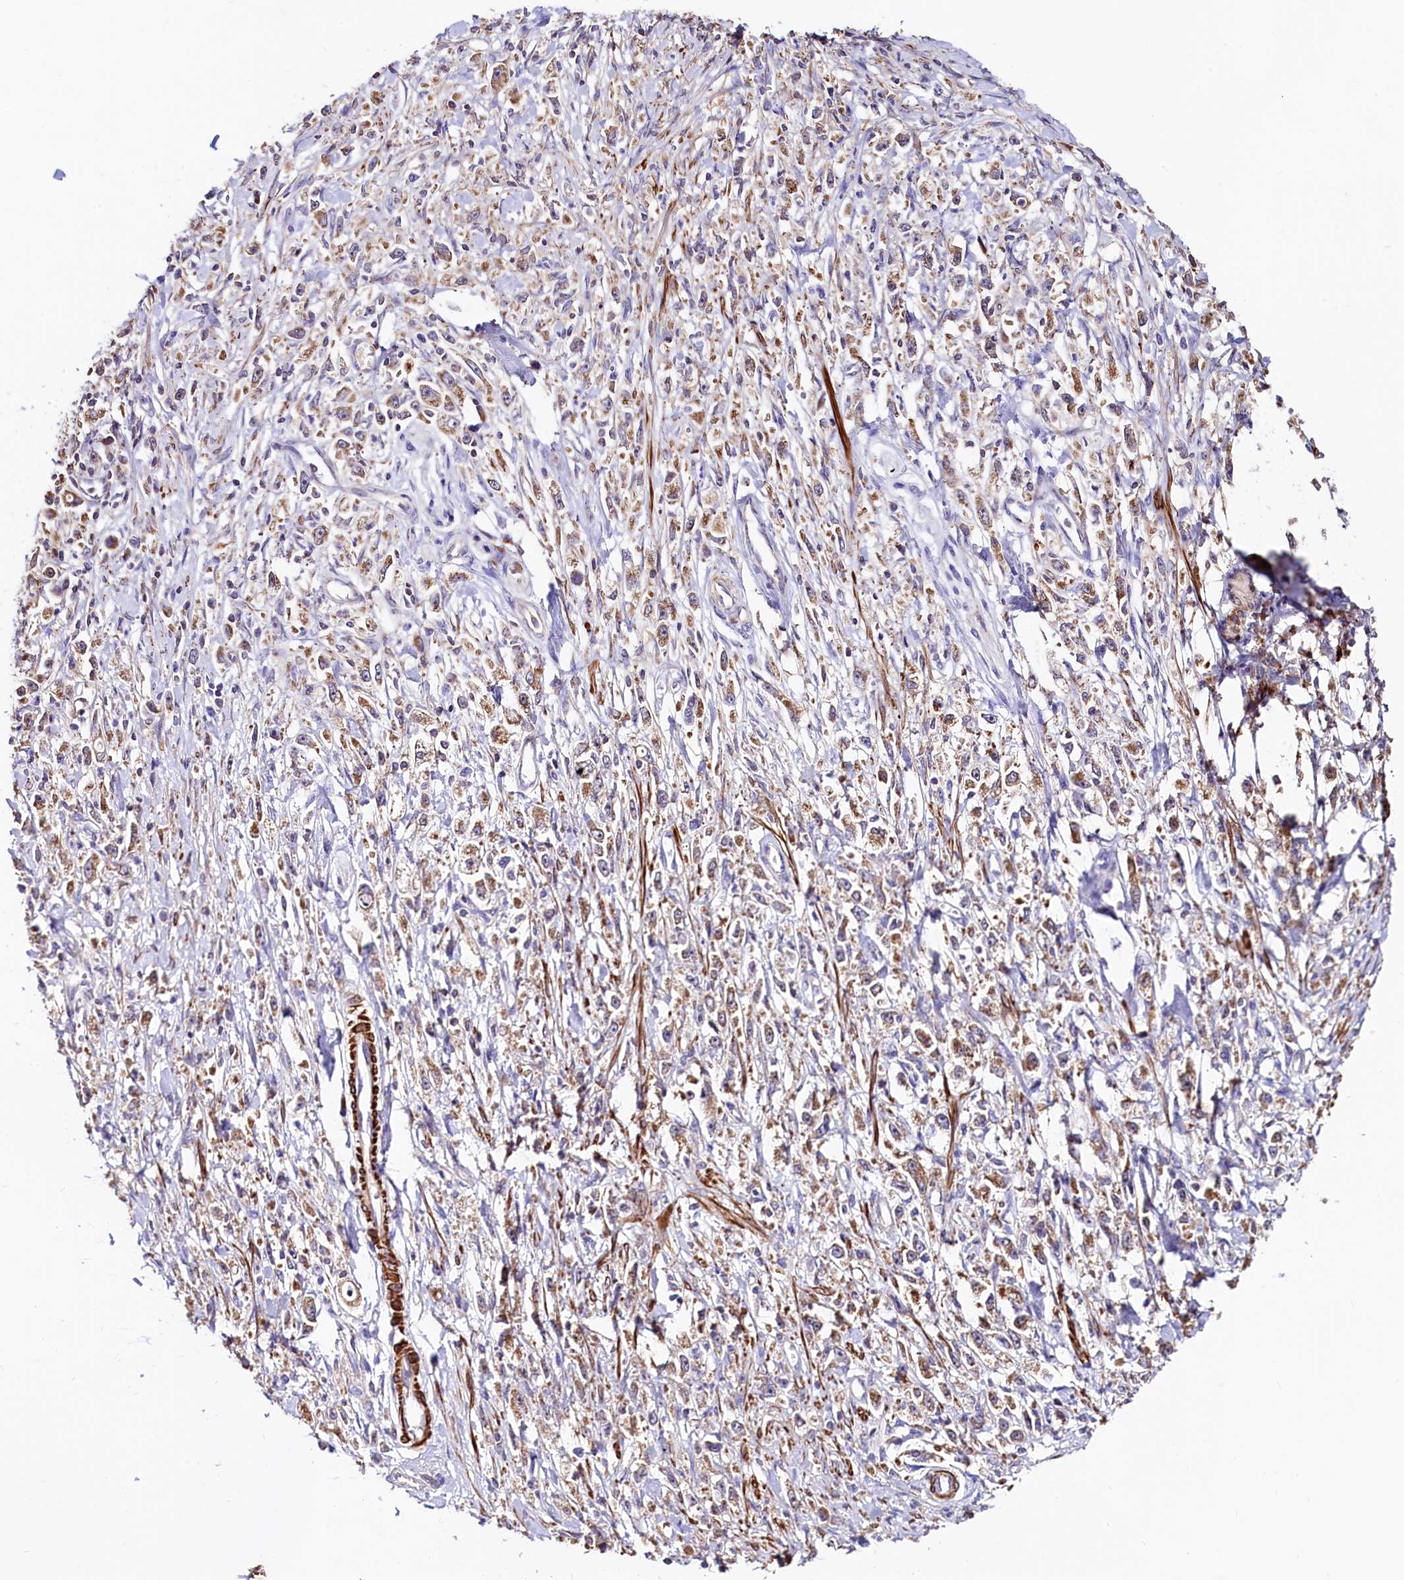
{"staining": {"intensity": "moderate", "quantity": ">75%", "location": "cytoplasmic/membranous"}, "tissue": "stomach cancer", "cell_type": "Tumor cells", "image_type": "cancer", "snomed": [{"axis": "morphology", "description": "Adenocarcinoma, NOS"}, {"axis": "topography", "description": "Stomach"}], "caption": "This is an image of IHC staining of stomach adenocarcinoma, which shows moderate staining in the cytoplasmic/membranous of tumor cells.", "gene": "CIAO3", "patient": {"sex": "female", "age": 59}}